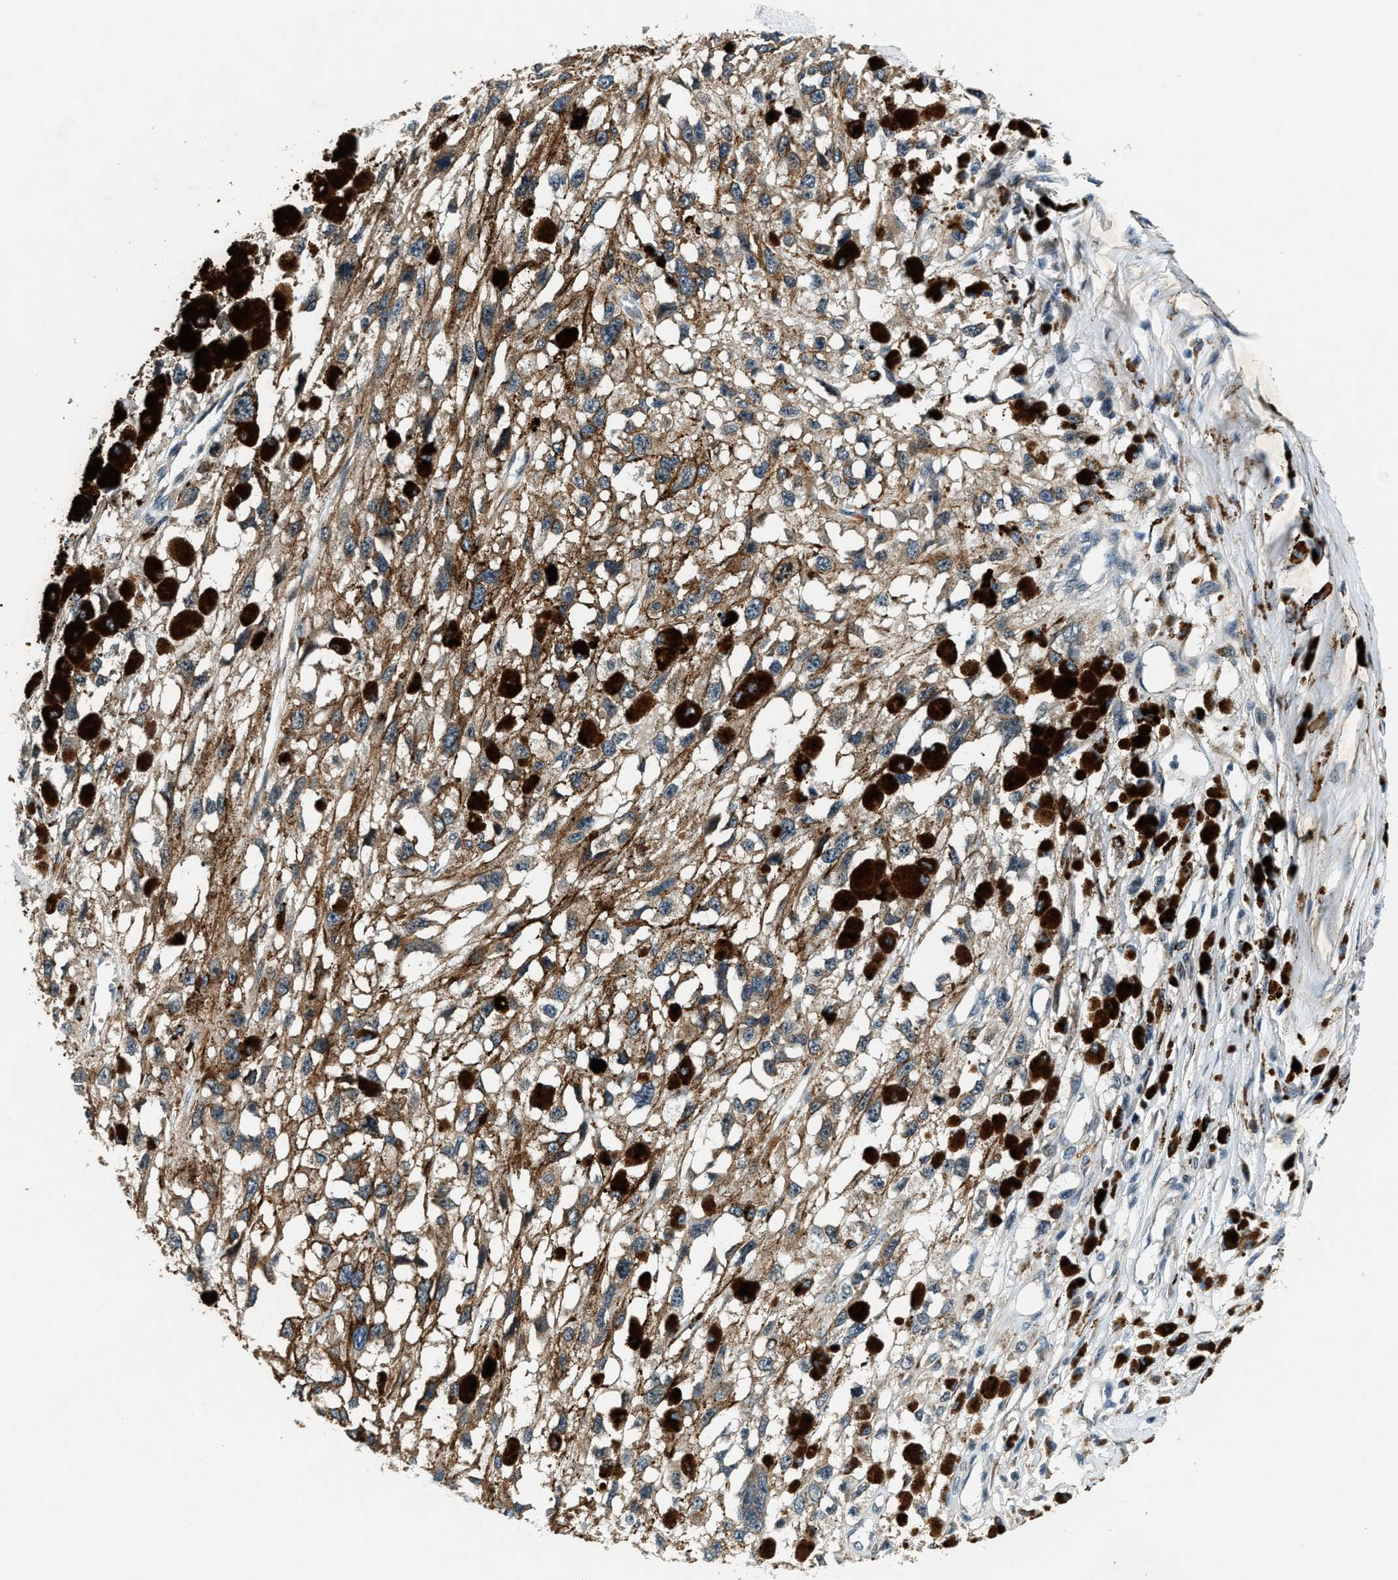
{"staining": {"intensity": "moderate", "quantity": ">75%", "location": "cytoplasmic/membranous"}, "tissue": "melanoma", "cell_type": "Tumor cells", "image_type": "cancer", "snomed": [{"axis": "morphology", "description": "Malignant melanoma, Metastatic site"}, {"axis": "topography", "description": "Lymph node"}], "caption": "Approximately >75% of tumor cells in human melanoma display moderate cytoplasmic/membranous protein positivity as visualized by brown immunohistochemical staining.", "gene": "C2orf66", "patient": {"sex": "male", "age": 59}}